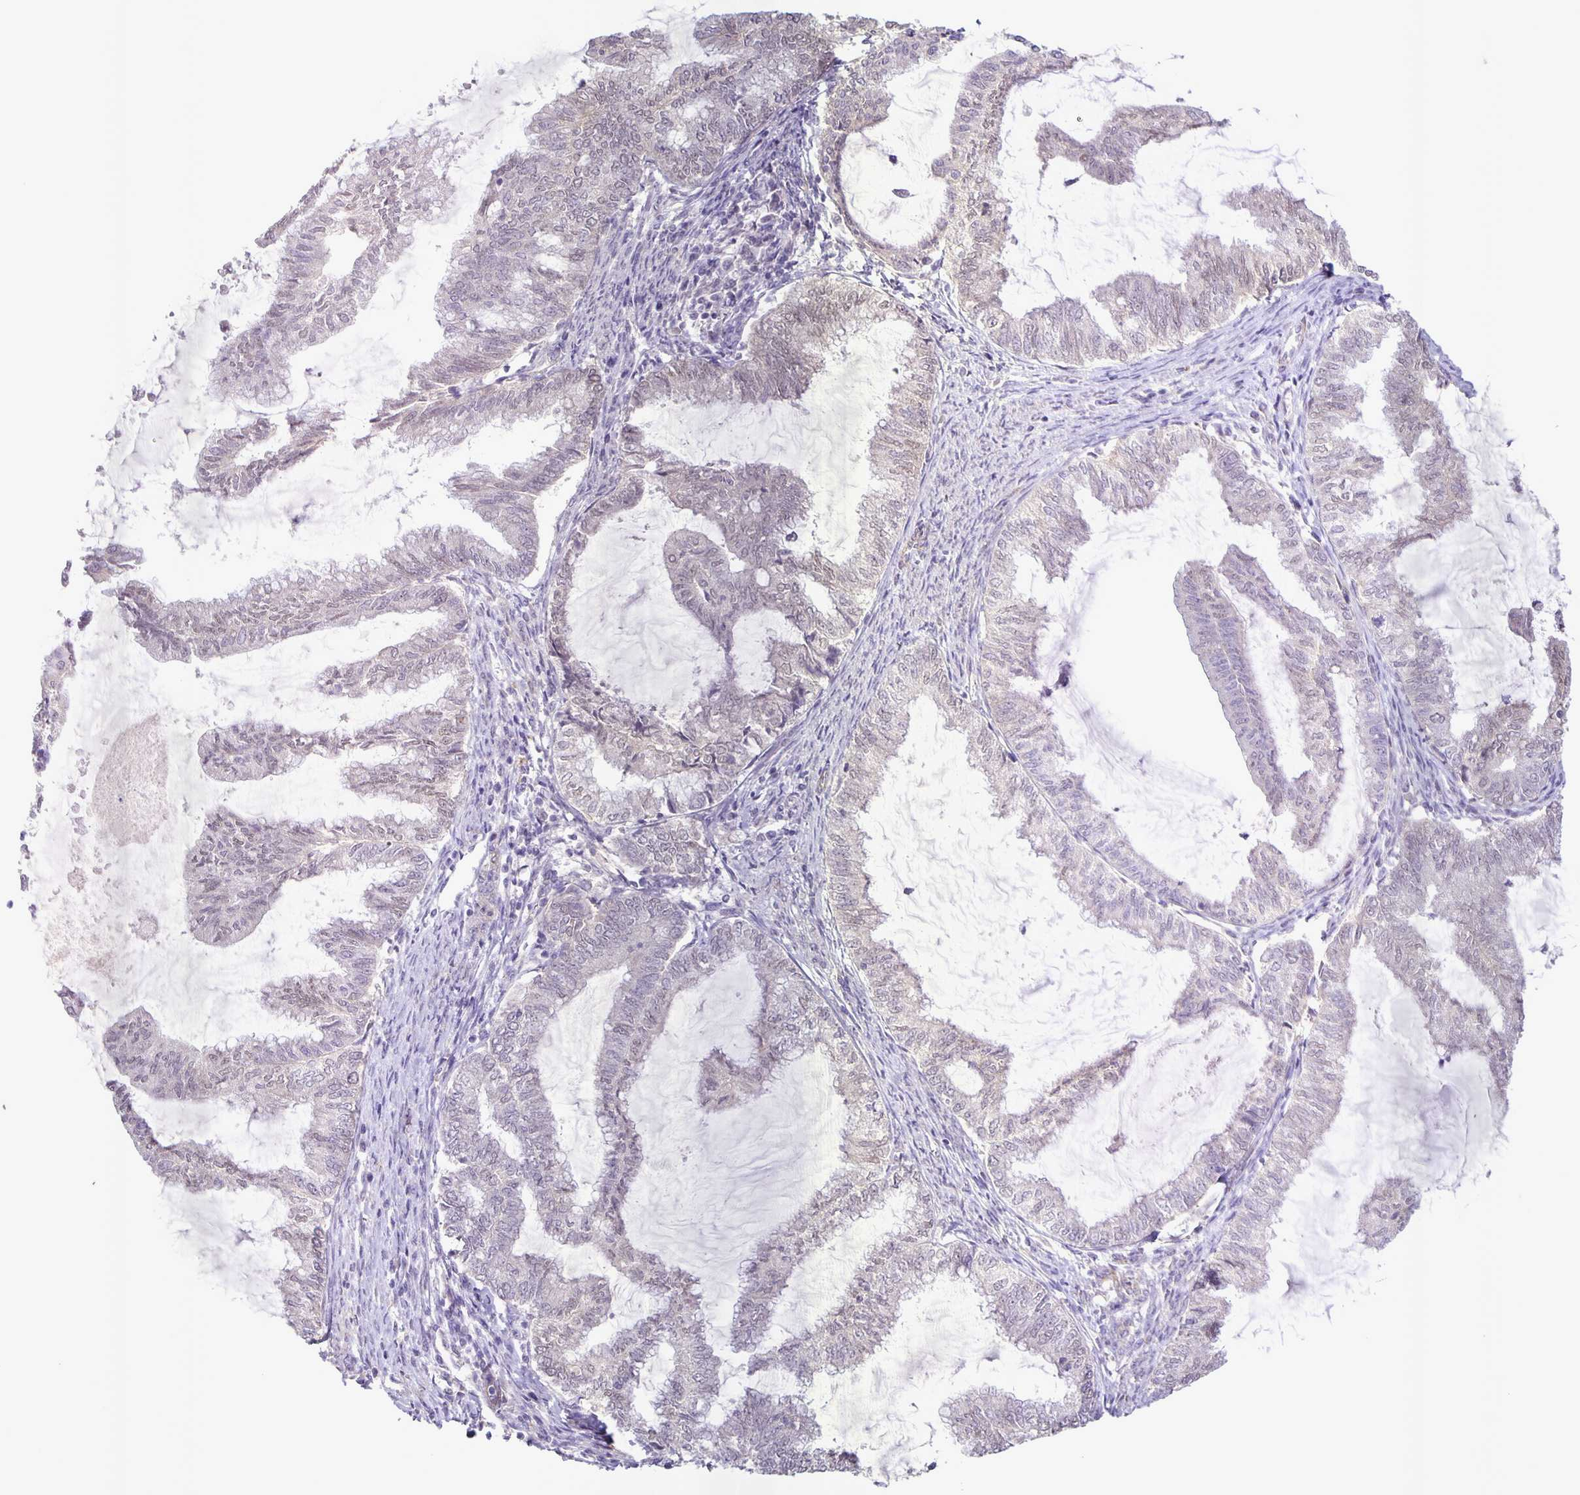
{"staining": {"intensity": "negative", "quantity": "none", "location": "none"}, "tissue": "endometrial cancer", "cell_type": "Tumor cells", "image_type": "cancer", "snomed": [{"axis": "morphology", "description": "Adenocarcinoma, NOS"}, {"axis": "topography", "description": "Endometrium"}], "caption": "Tumor cells show no significant protein expression in endometrial cancer.", "gene": "SRCIN1", "patient": {"sex": "female", "age": 79}}